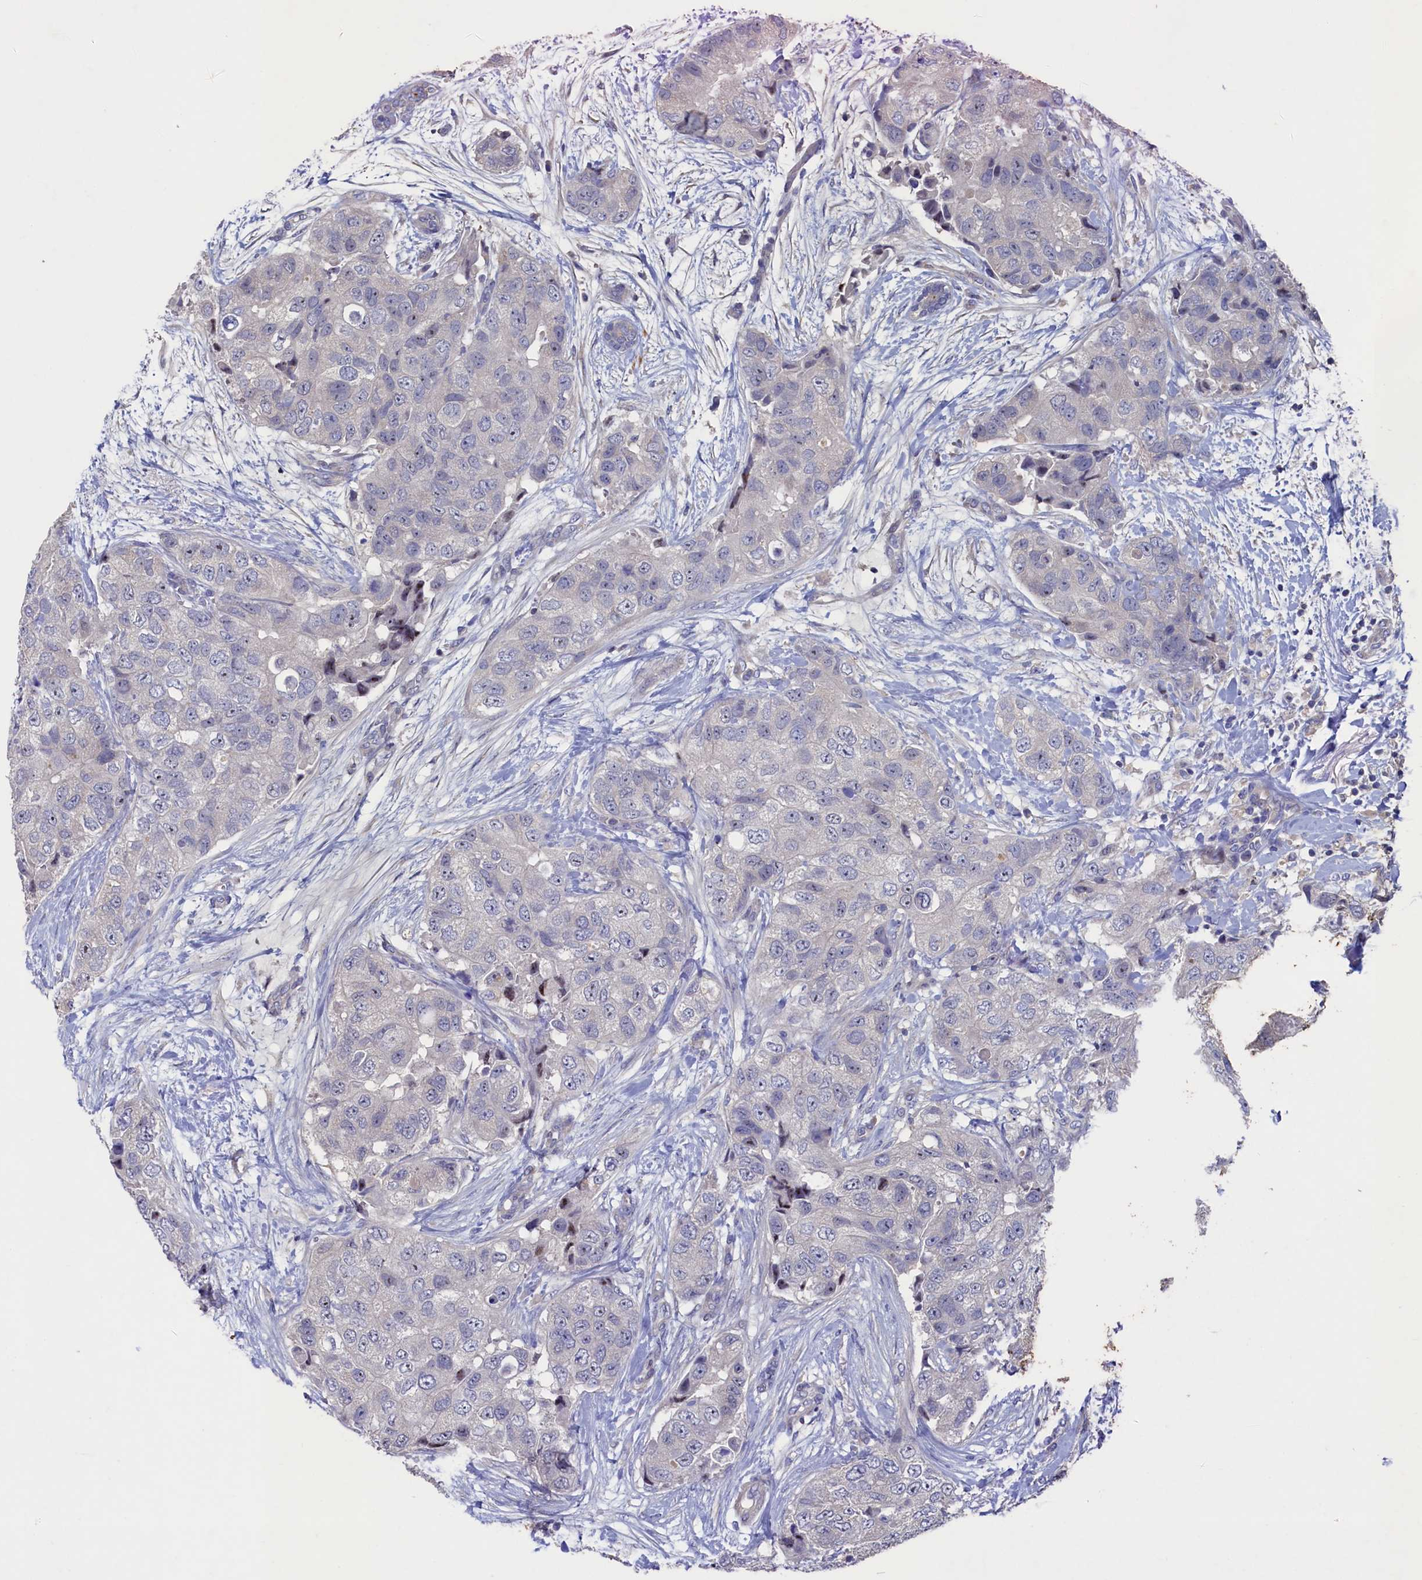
{"staining": {"intensity": "negative", "quantity": "none", "location": "none"}, "tissue": "breast cancer", "cell_type": "Tumor cells", "image_type": "cancer", "snomed": [{"axis": "morphology", "description": "Duct carcinoma"}, {"axis": "topography", "description": "Breast"}], "caption": "Immunohistochemistry (IHC) of breast cancer (infiltrating ductal carcinoma) shows no positivity in tumor cells. The staining is performed using DAB brown chromogen with nuclei counter-stained in using hematoxylin.", "gene": "CBLIF", "patient": {"sex": "female", "age": 62}}